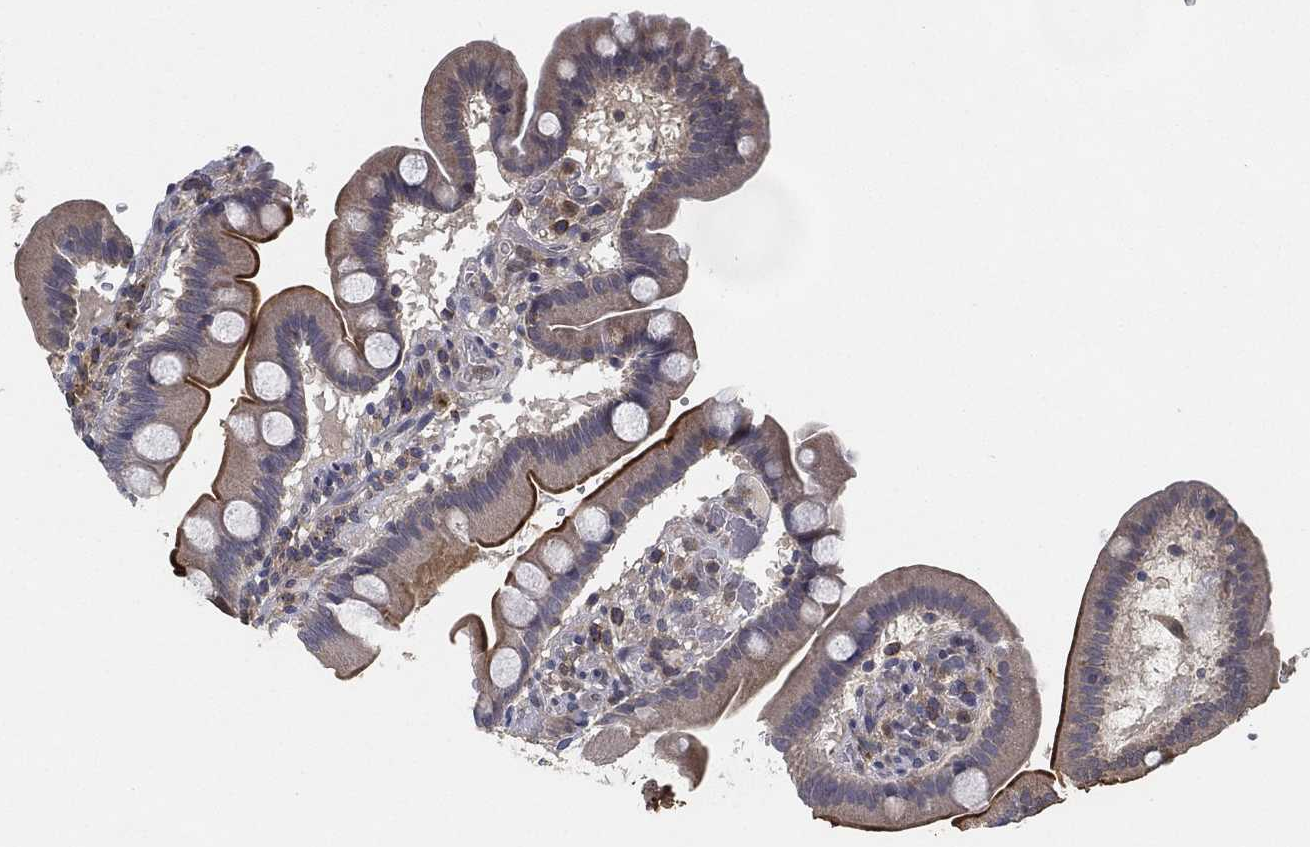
{"staining": {"intensity": "strong", "quantity": "<25%", "location": "cytoplasmic/membranous"}, "tissue": "duodenum", "cell_type": "Glandular cells", "image_type": "normal", "snomed": [{"axis": "morphology", "description": "Normal tissue, NOS"}, {"axis": "topography", "description": "Duodenum"}], "caption": "Brown immunohistochemical staining in unremarkable human duodenum reveals strong cytoplasmic/membranous positivity in approximately <25% of glandular cells. (IHC, brightfield microscopy, high magnification).", "gene": "CFAP251", "patient": {"sex": "male", "age": 59}}